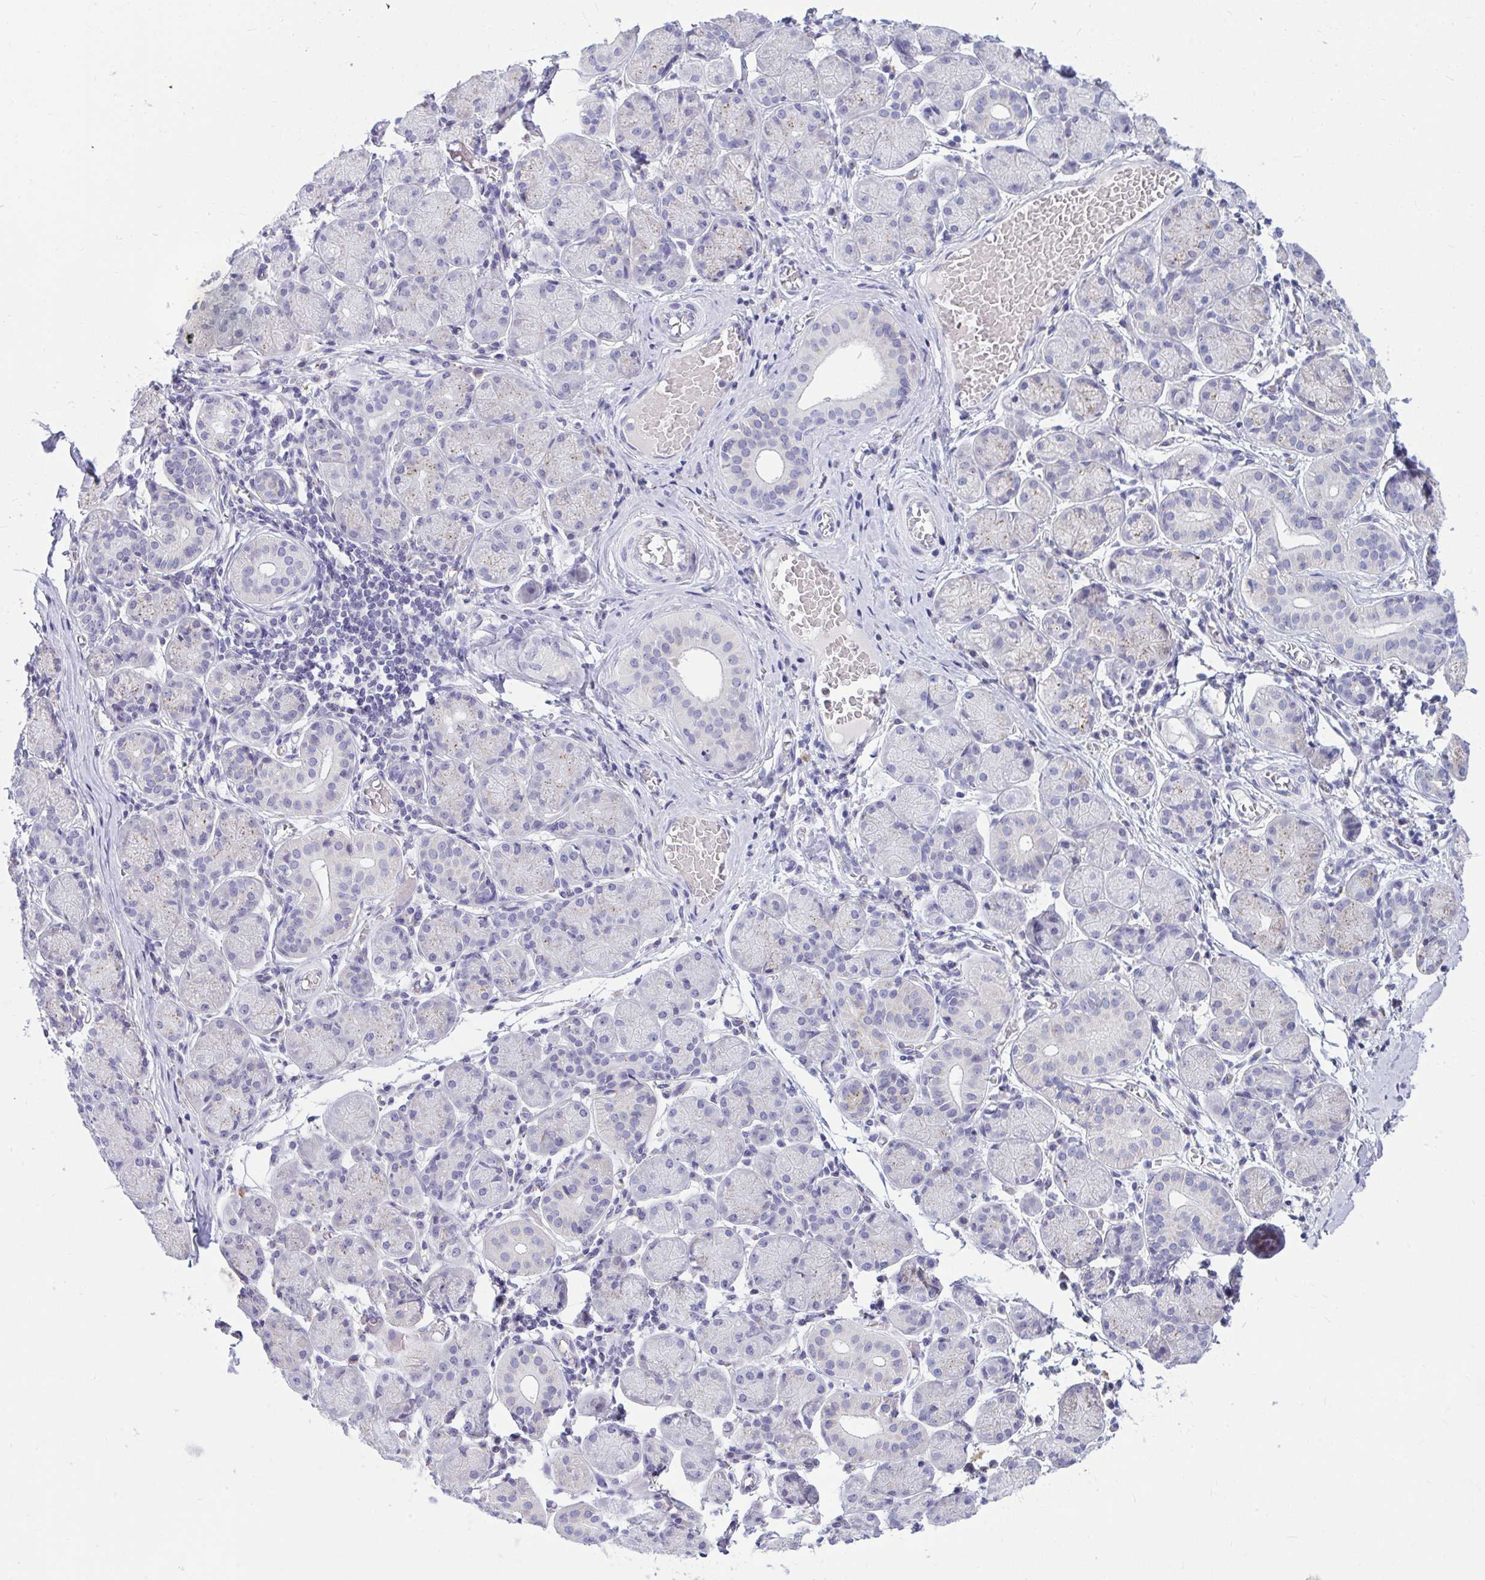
{"staining": {"intensity": "negative", "quantity": "none", "location": "none"}, "tissue": "salivary gland", "cell_type": "Glandular cells", "image_type": "normal", "snomed": [{"axis": "morphology", "description": "Normal tissue, NOS"}, {"axis": "topography", "description": "Salivary gland"}], "caption": "Immunohistochemistry histopathology image of unremarkable salivary gland: human salivary gland stained with DAB (3,3'-diaminobenzidine) reveals no significant protein positivity in glandular cells. (Immunohistochemistry (ihc), brightfield microscopy, high magnification).", "gene": "ZSCAN25", "patient": {"sex": "female", "age": 24}}